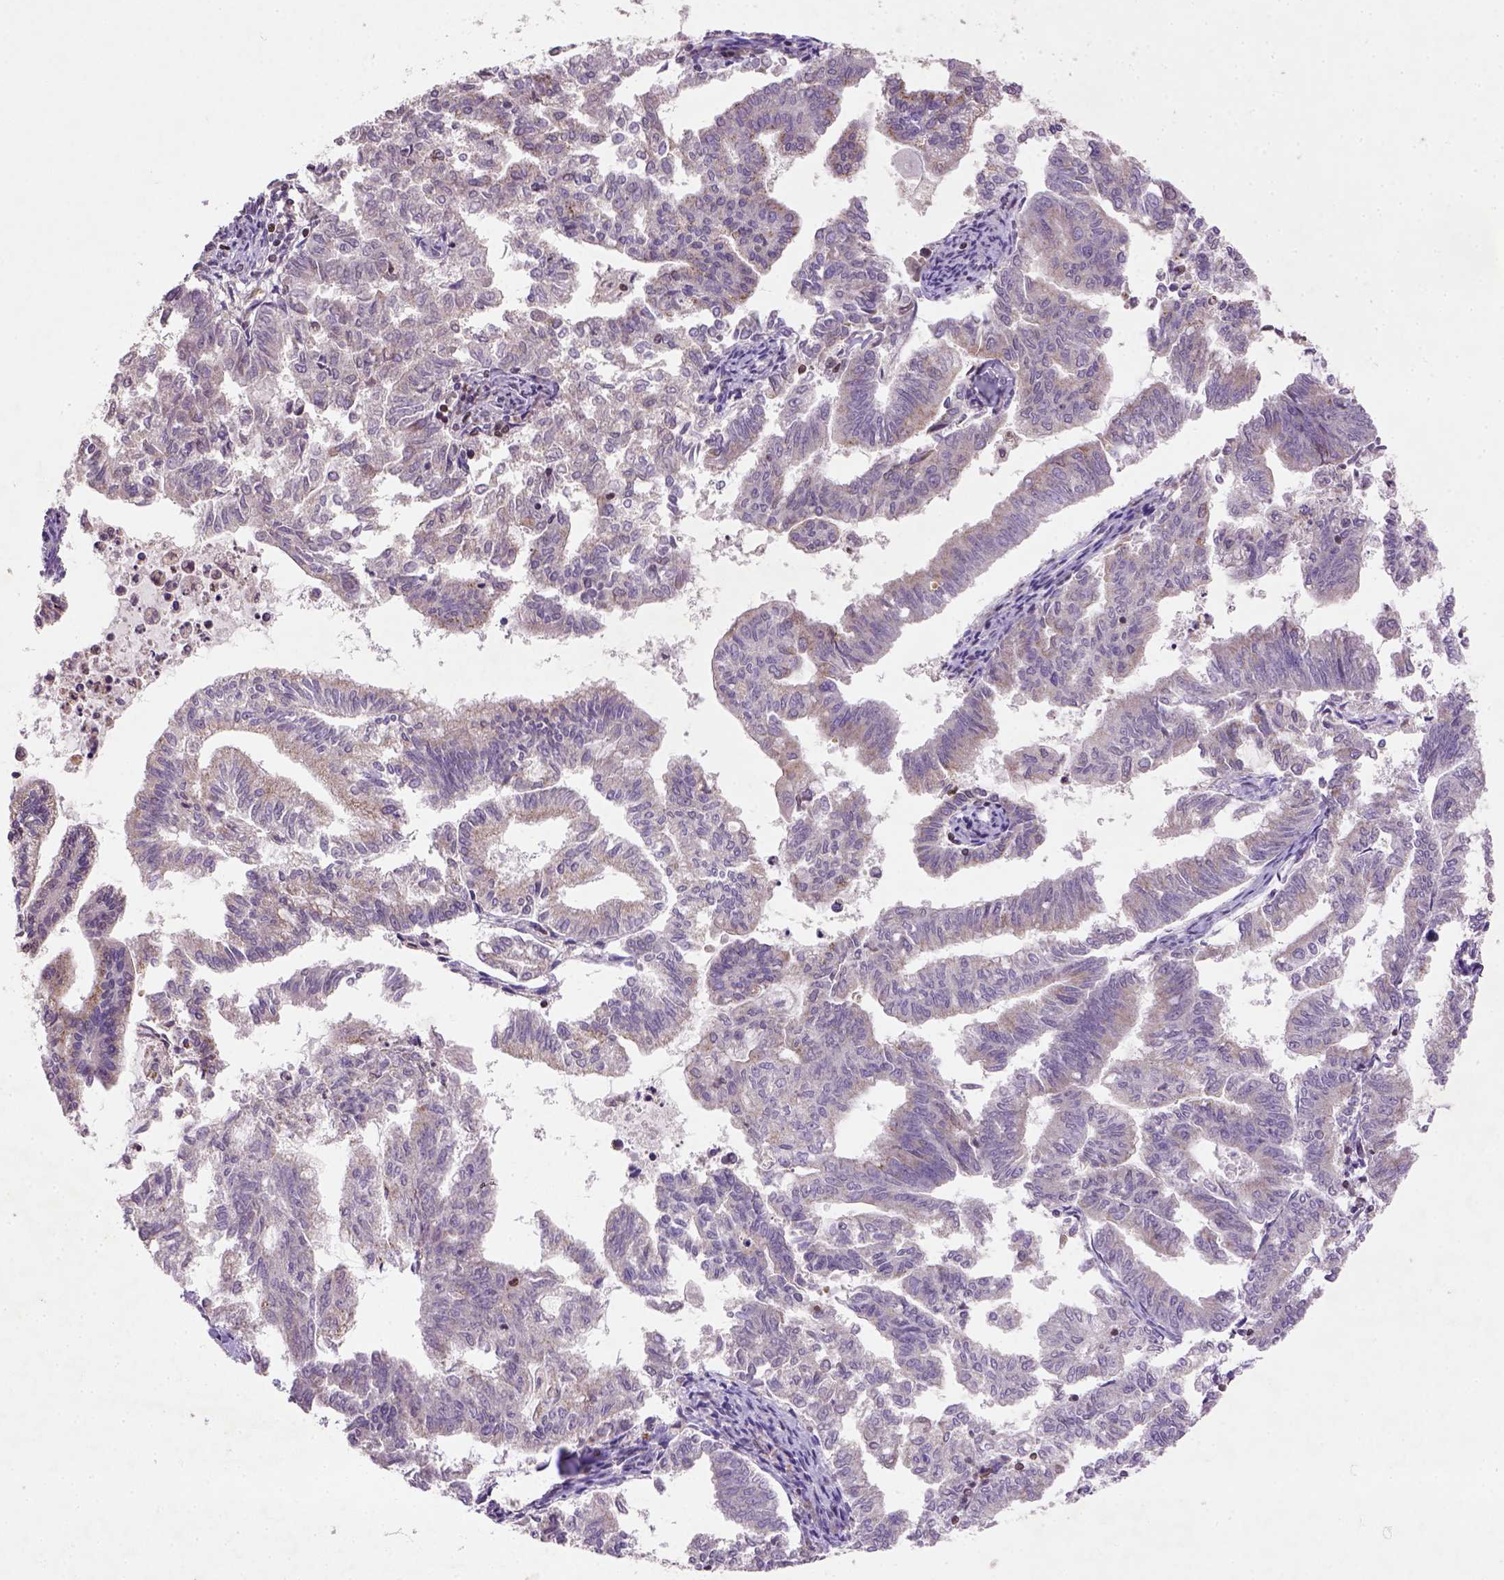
{"staining": {"intensity": "weak", "quantity": "25%-75%", "location": "cytoplasmic/membranous"}, "tissue": "endometrial cancer", "cell_type": "Tumor cells", "image_type": "cancer", "snomed": [{"axis": "morphology", "description": "Adenocarcinoma, NOS"}, {"axis": "topography", "description": "Endometrium"}], "caption": "Protein expression analysis of human endometrial cancer reveals weak cytoplasmic/membranous staining in about 25%-75% of tumor cells.", "gene": "NUDT3", "patient": {"sex": "female", "age": 79}}